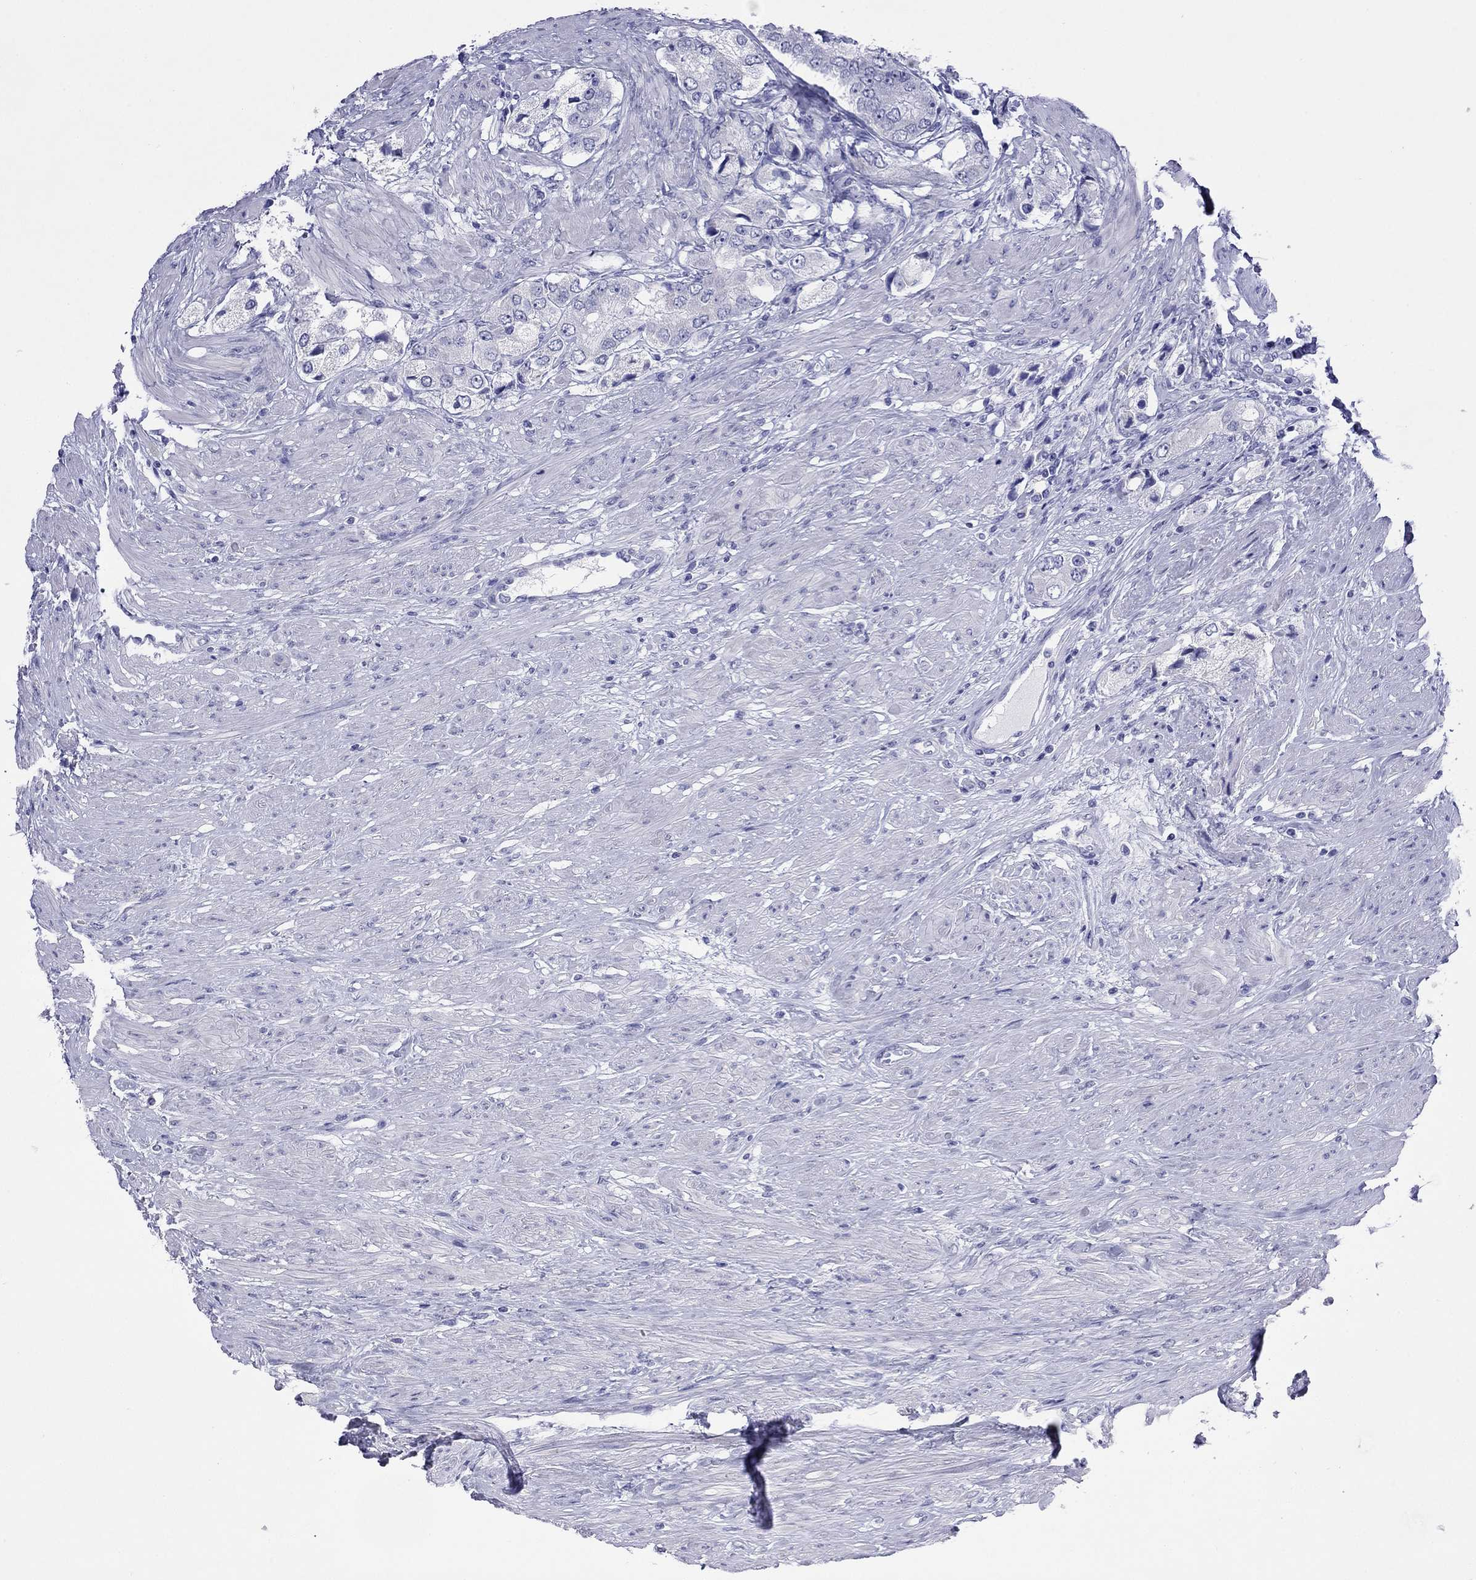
{"staining": {"intensity": "negative", "quantity": "none", "location": "none"}, "tissue": "prostate cancer", "cell_type": "Tumor cells", "image_type": "cancer", "snomed": [{"axis": "morphology", "description": "Adenocarcinoma, Low grade"}, {"axis": "topography", "description": "Prostate"}], "caption": "Immunohistochemistry of prostate cancer (adenocarcinoma (low-grade)) shows no expression in tumor cells.", "gene": "FIGLA", "patient": {"sex": "male", "age": 69}}